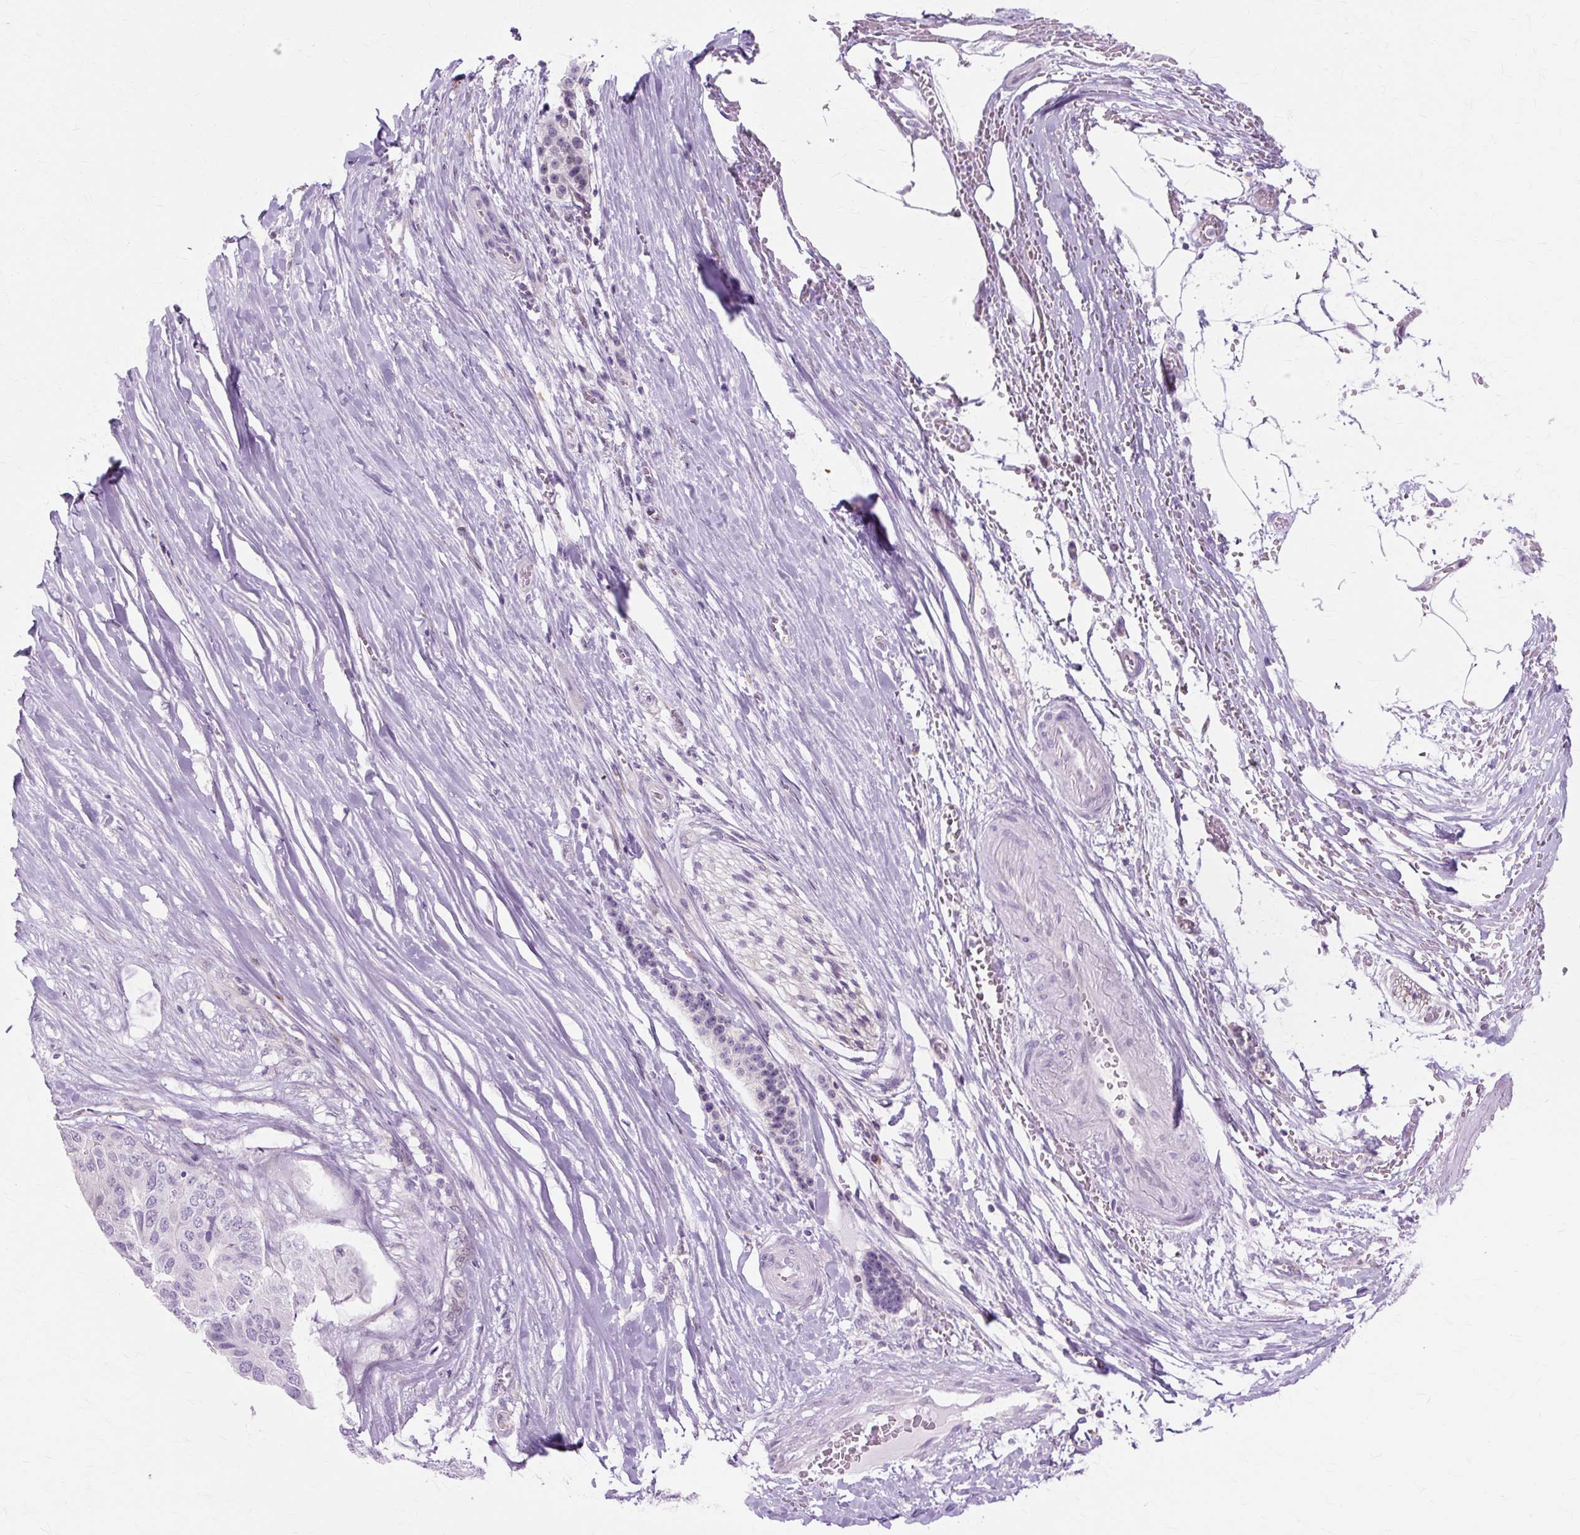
{"staining": {"intensity": "negative", "quantity": "none", "location": "none"}, "tissue": "pancreatic cancer", "cell_type": "Tumor cells", "image_type": "cancer", "snomed": [{"axis": "morphology", "description": "Adenocarcinoma, NOS"}, {"axis": "topography", "description": "Pancreas"}], "caption": "DAB (3,3'-diaminobenzidine) immunohistochemical staining of pancreatic cancer (adenocarcinoma) demonstrates no significant positivity in tumor cells.", "gene": "ZNF35", "patient": {"sex": "male", "age": 50}}